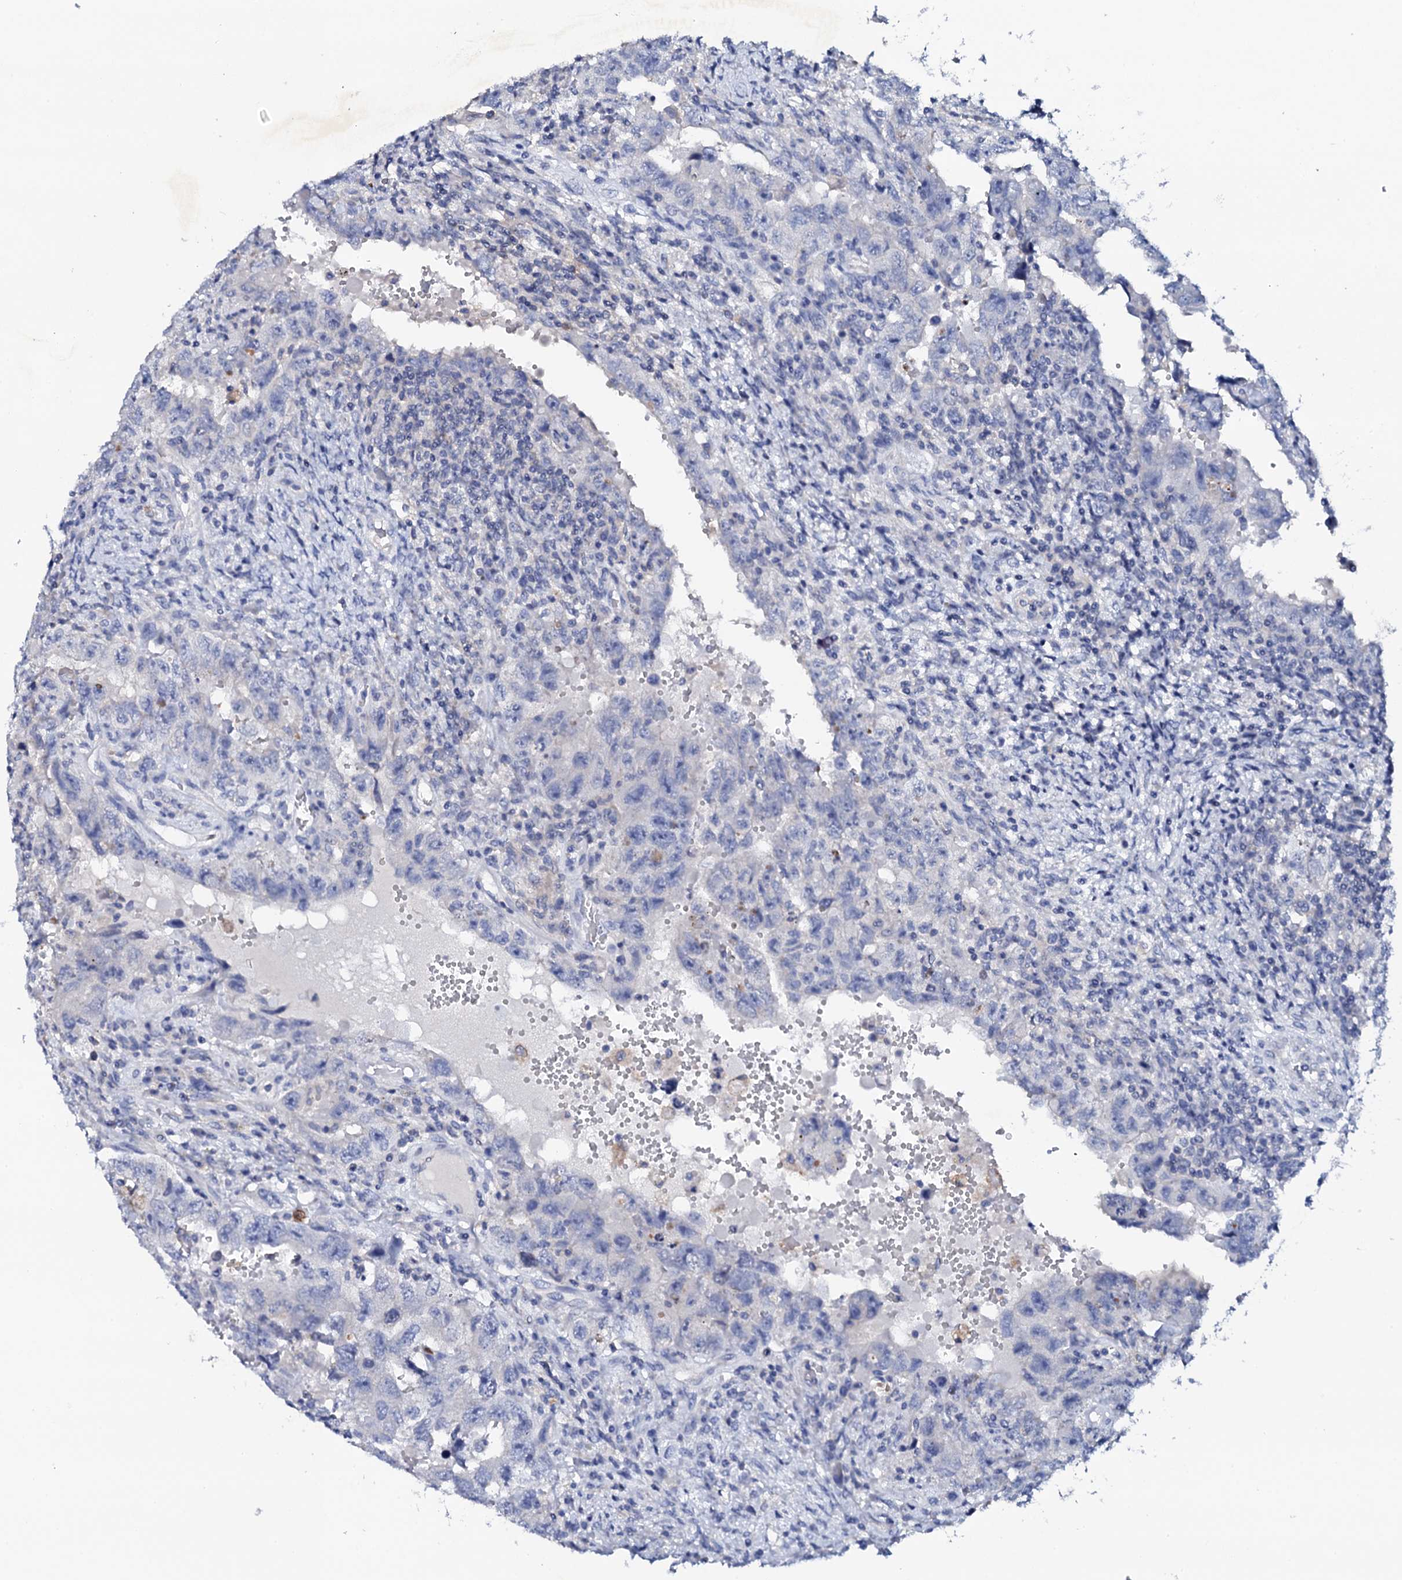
{"staining": {"intensity": "negative", "quantity": "none", "location": "none"}, "tissue": "testis cancer", "cell_type": "Tumor cells", "image_type": "cancer", "snomed": [{"axis": "morphology", "description": "Carcinoma, Embryonal, NOS"}, {"axis": "topography", "description": "Testis"}], "caption": "IHC image of human testis embryonal carcinoma stained for a protein (brown), which shows no expression in tumor cells.", "gene": "NAA16", "patient": {"sex": "male", "age": 26}}